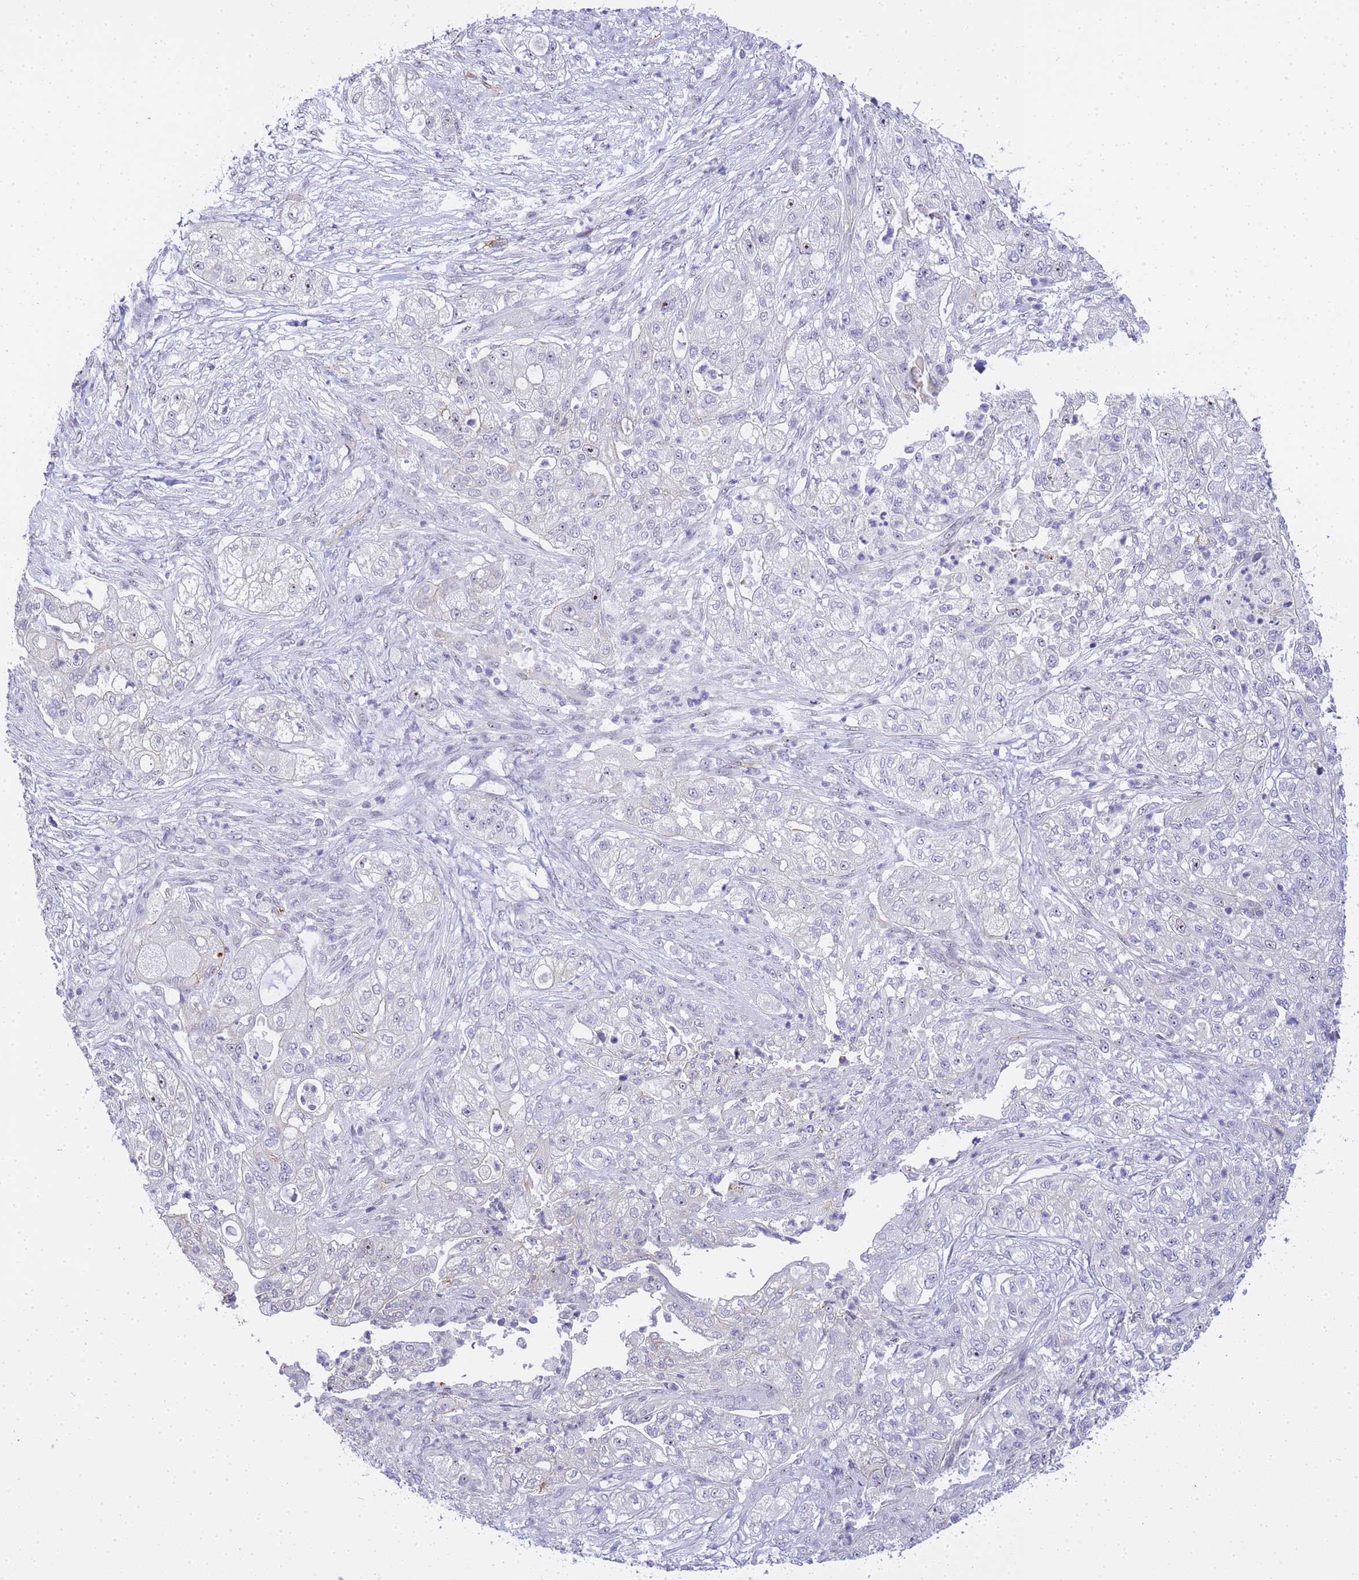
{"staining": {"intensity": "negative", "quantity": "none", "location": "none"}, "tissue": "pancreatic cancer", "cell_type": "Tumor cells", "image_type": "cancer", "snomed": [{"axis": "morphology", "description": "Adenocarcinoma, NOS"}, {"axis": "topography", "description": "Pancreas"}], "caption": "Tumor cells show no significant protein expression in pancreatic adenocarcinoma.", "gene": "GON4L", "patient": {"sex": "female", "age": 78}}